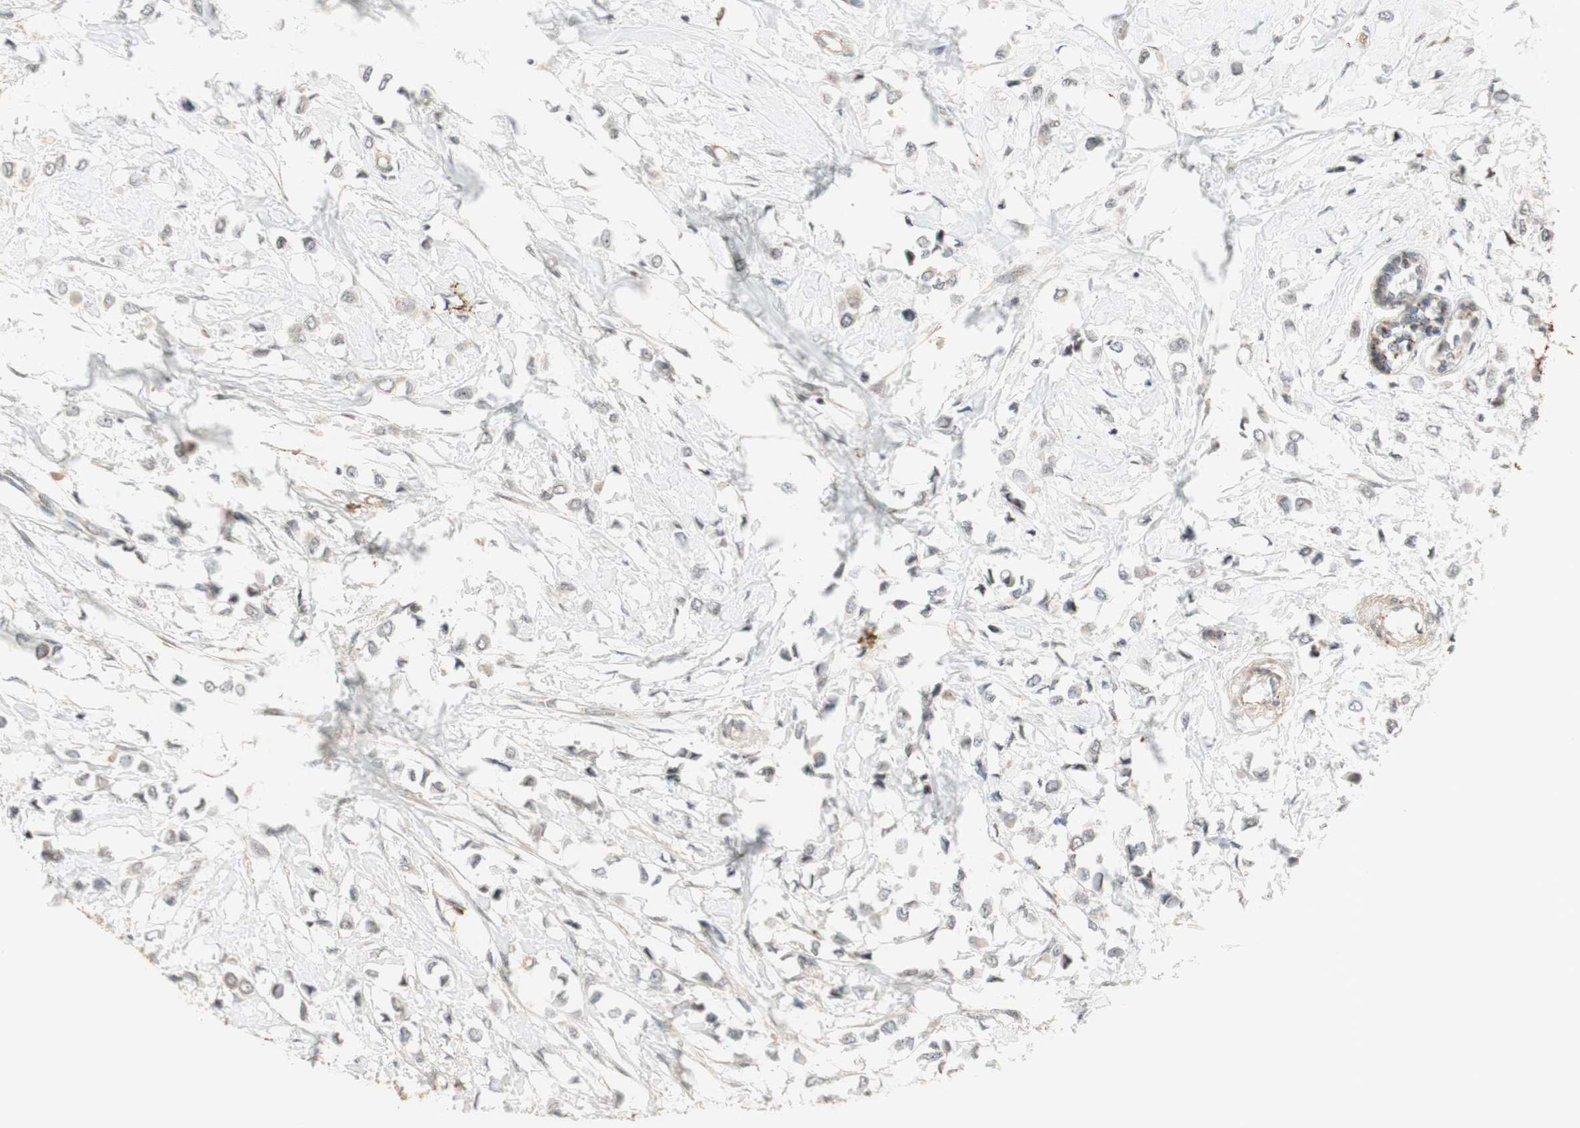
{"staining": {"intensity": "moderate", "quantity": ">75%", "location": "nuclear"}, "tissue": "breast cancer", "cell_type": "Tumor cells", "image_type": "cancer", "snomed": [{"axis": "morphology", "description": "Lobular carcinoma"}, {"axis": "topography", "description": "Breast"}], "caption": "Breast cancer (lobular carcinoma) stained for a protein demonstrates moderate nuclear positivity in tumor cells.", "gene": "IRF1", "patient": {"sex": "female", "age": 51}}